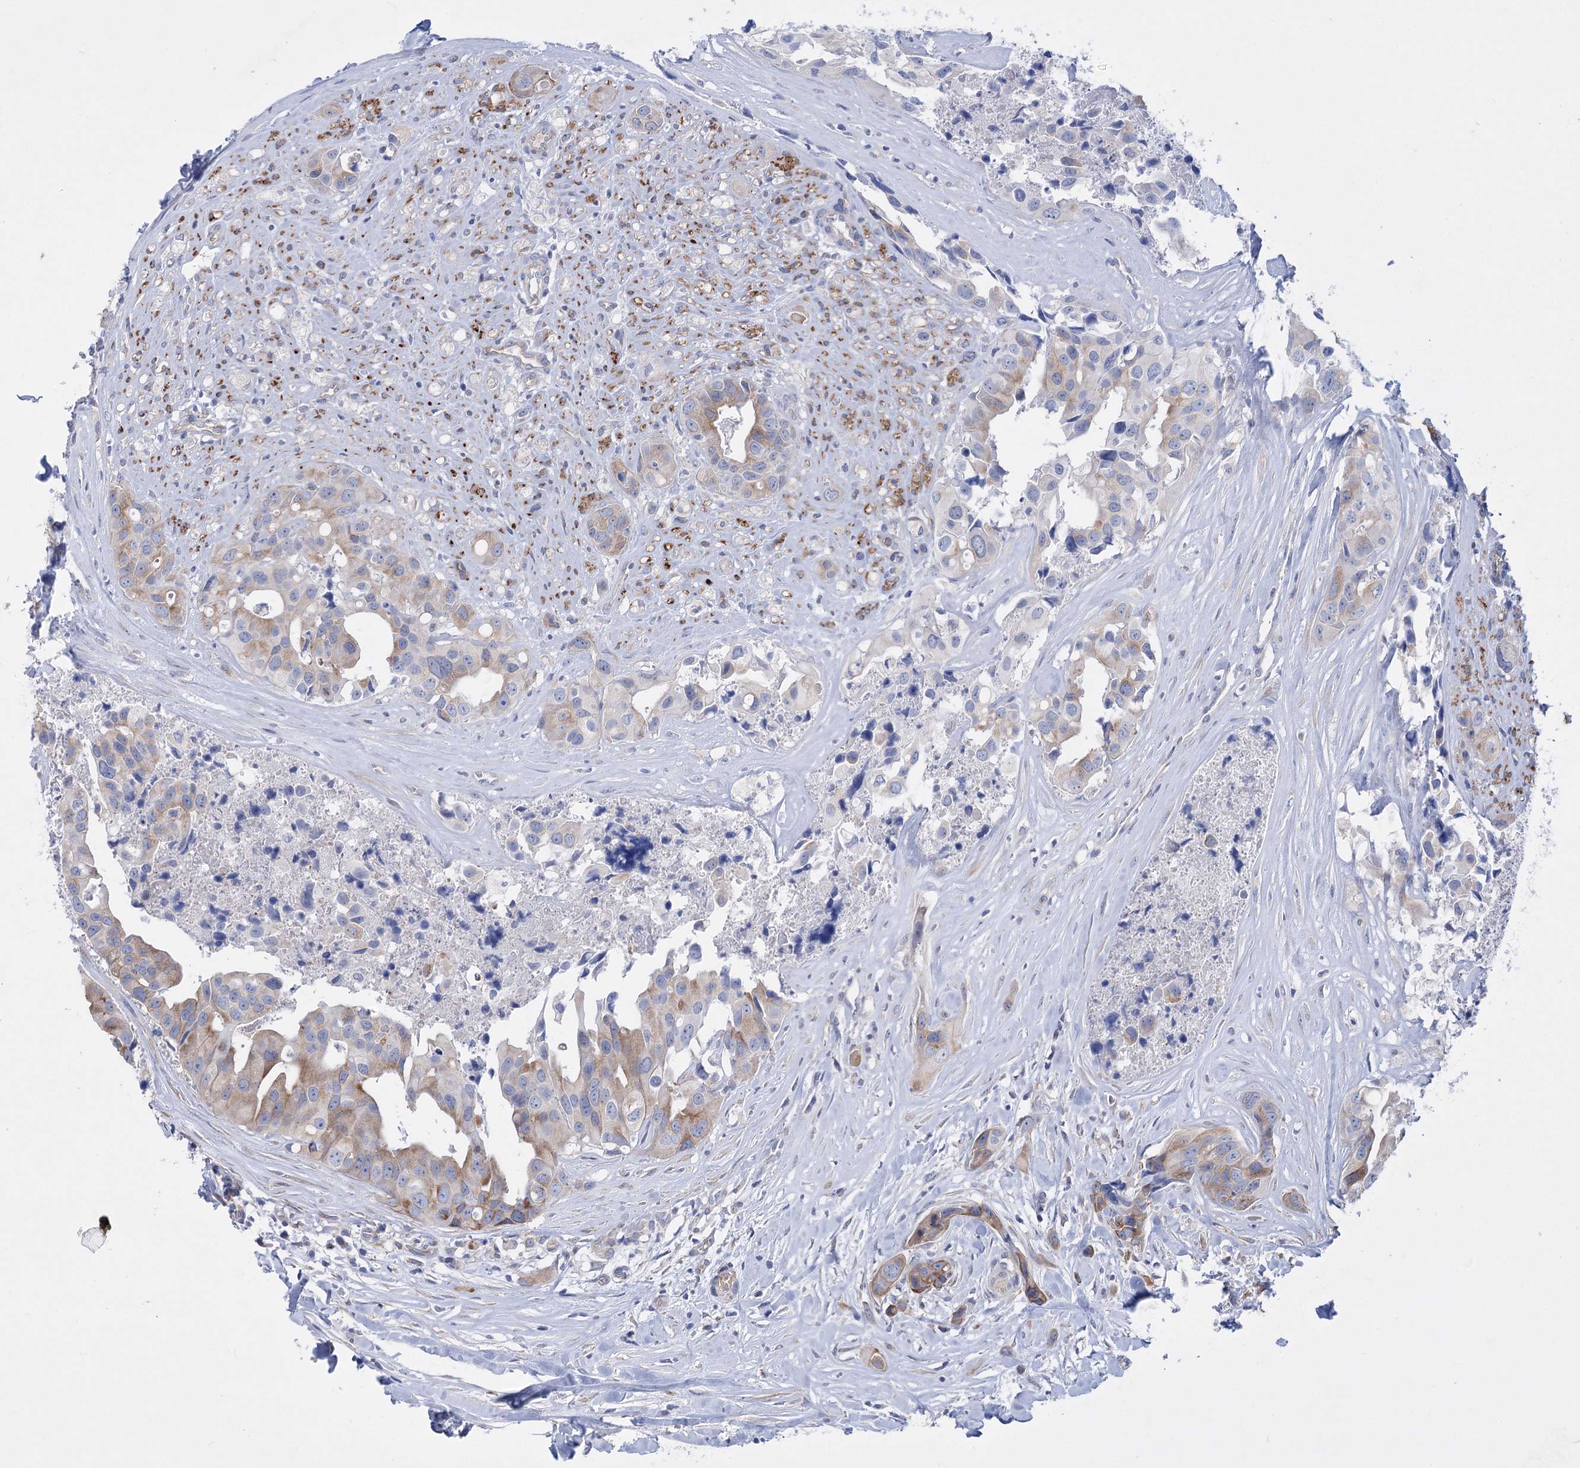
{"staining": {"intensity": "weak", "quantity": "25%-75%", "location": "cytoplasmic/membranous"}, "tissue": "head and neck cancer", "cell_type": "Tumor cells", "image_type": "cancer", "snomed": [{"axis": "morphology", "description": "Adenocarcinoma, NOS"}, {"axis": "morphology", "description": "Adenocarcinoma, metastatic, NOS"}, {"axis": "topography", "description": "Head-Neck"}], "caption": "This is a photomicrograph of IHC staining of head and neck adenocarcinoma, which shows weak positivity in the cytoplasmic/membranous of tumor cells.", "gene": "LRRC34", "patient": {"sex": "male", "age": 75}}